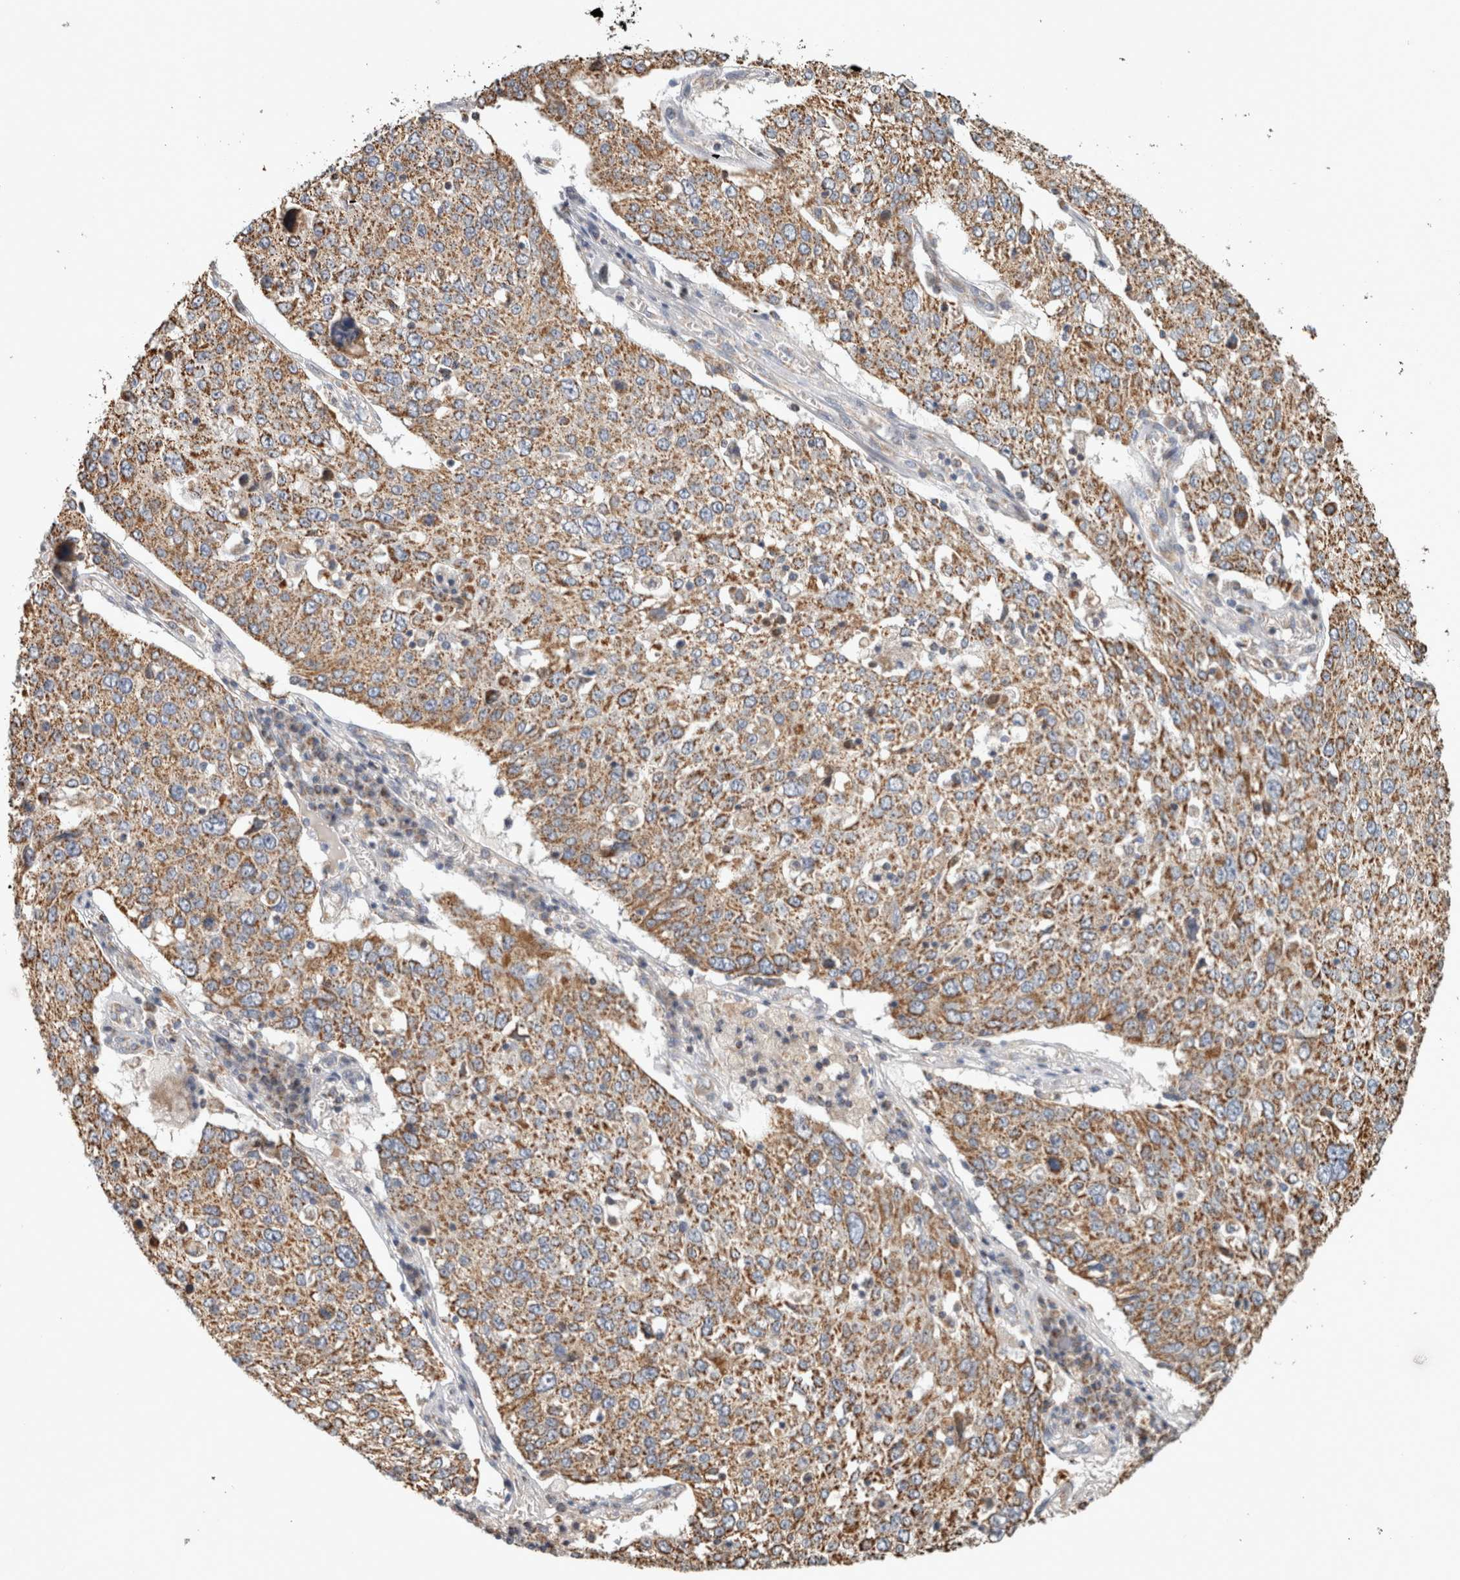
{"staining": {"intensity": "moderate", "quantity": ">75%", "location": "cytoplasmic/membranous"}, "tissue": "lung cancer", "cell_type": "Tumor cells", "image_type": "cancer", "snomed": [{"axis": "morphology", "description": "Squamous cell carcinoma, NOS"}, {"axis": "topography", "description": "Lung"}], "caption": "Immunohistochemical staining of human squamous cell carcinoma (lung) displays moderate cytoplasmic/membranous protein positivity in about >75% of tumor cells.", "gene": "ST8SIA1", "patient": {"sex": "male", "age": 65}}